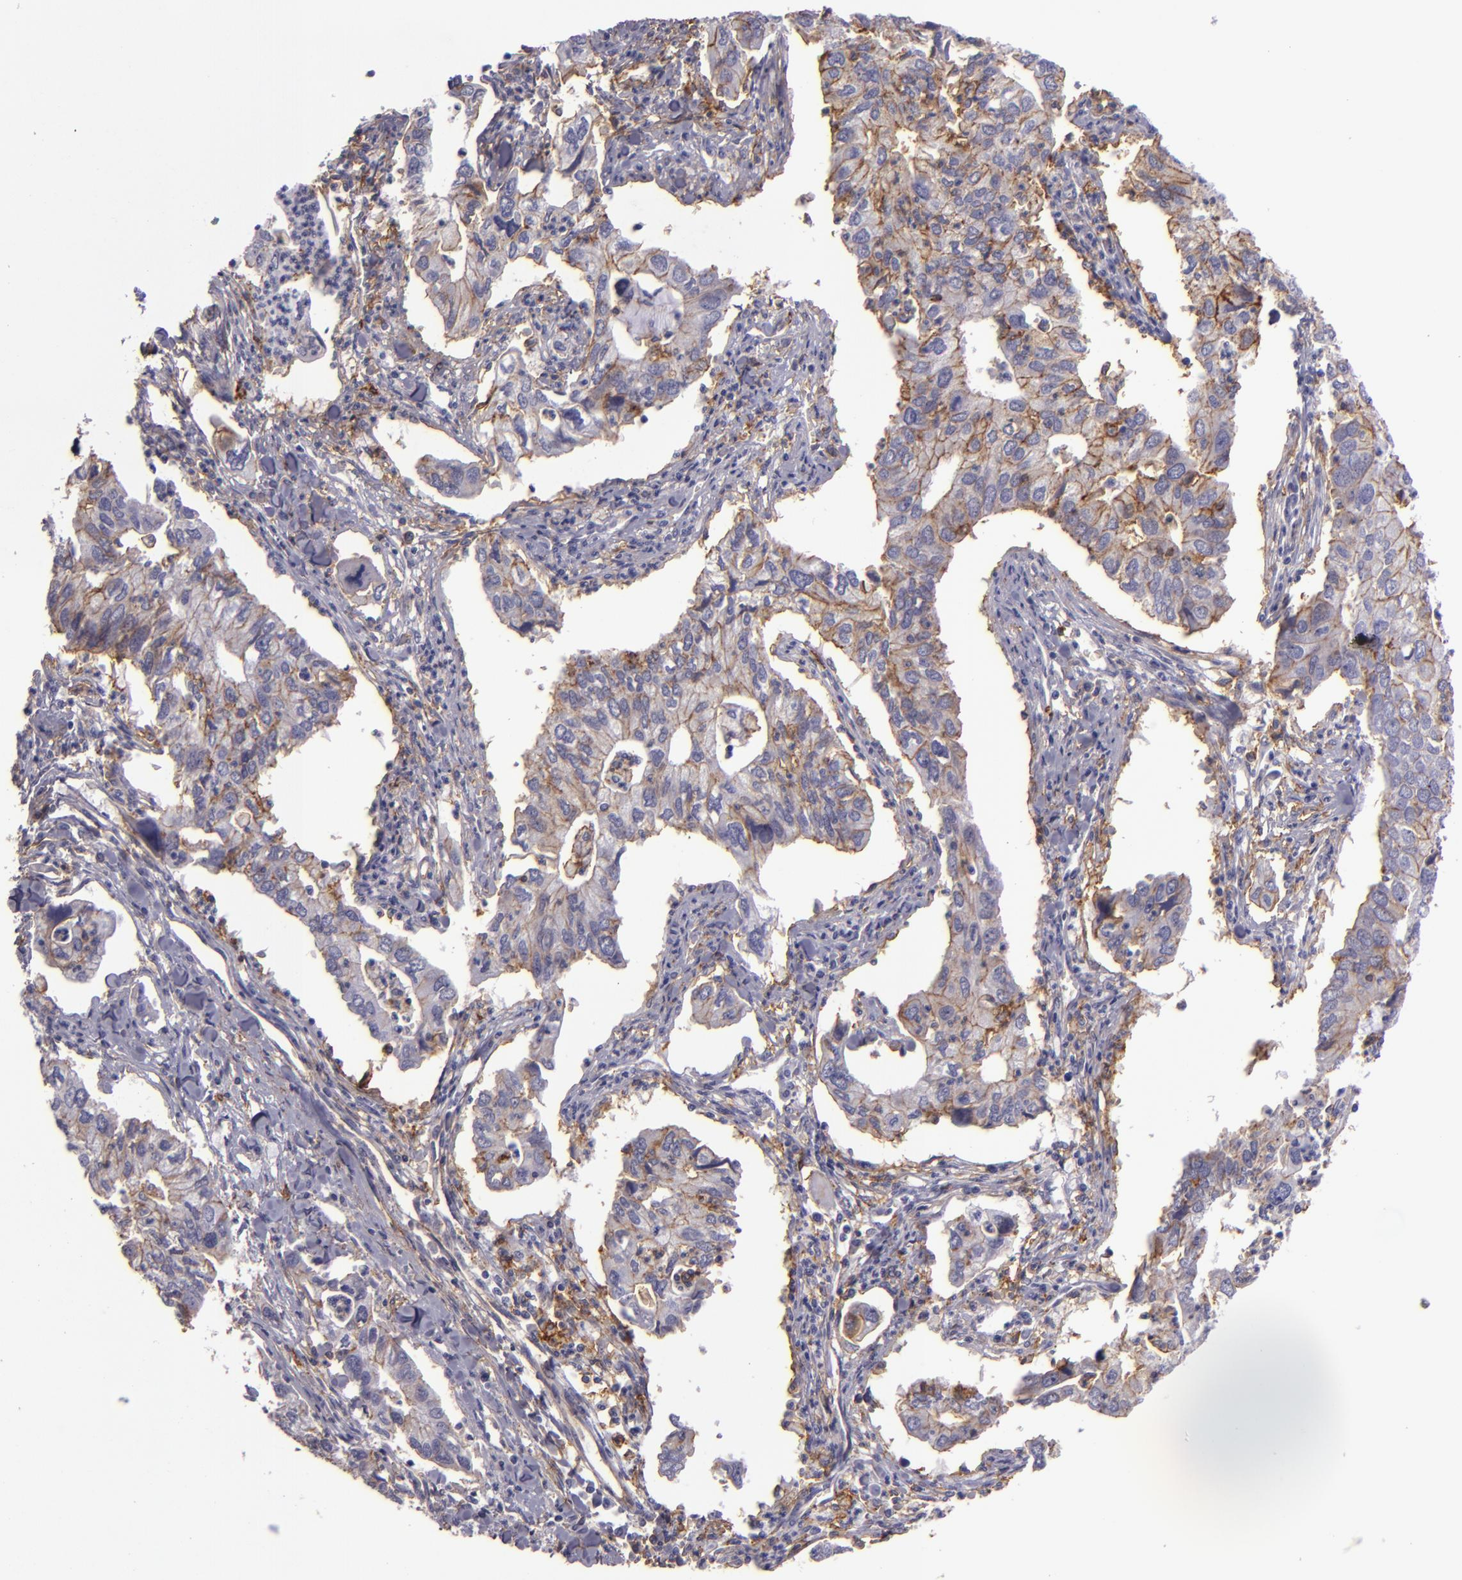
{"staining": {"intensity": "moderate", "quantity": "25%-75%", "location": "cytoplasmic/membranous"}, "tissue": "lung cancer", "cell_type": "Tumor cells", "image_type": "cancer", "snomed": [{"axis": "morphology", "description": "Adenocarcinoma, NOS"}, {"axis": "topography", "description": "Lung"}], "caption": "Brown immunohistochemical staining in lung cancer displays moderate cytoplasmic/membranous staining in approximately 25%-75% of tumor cells.", "gene": "CD9", "patient": {"sex": "male", "age": 48}}